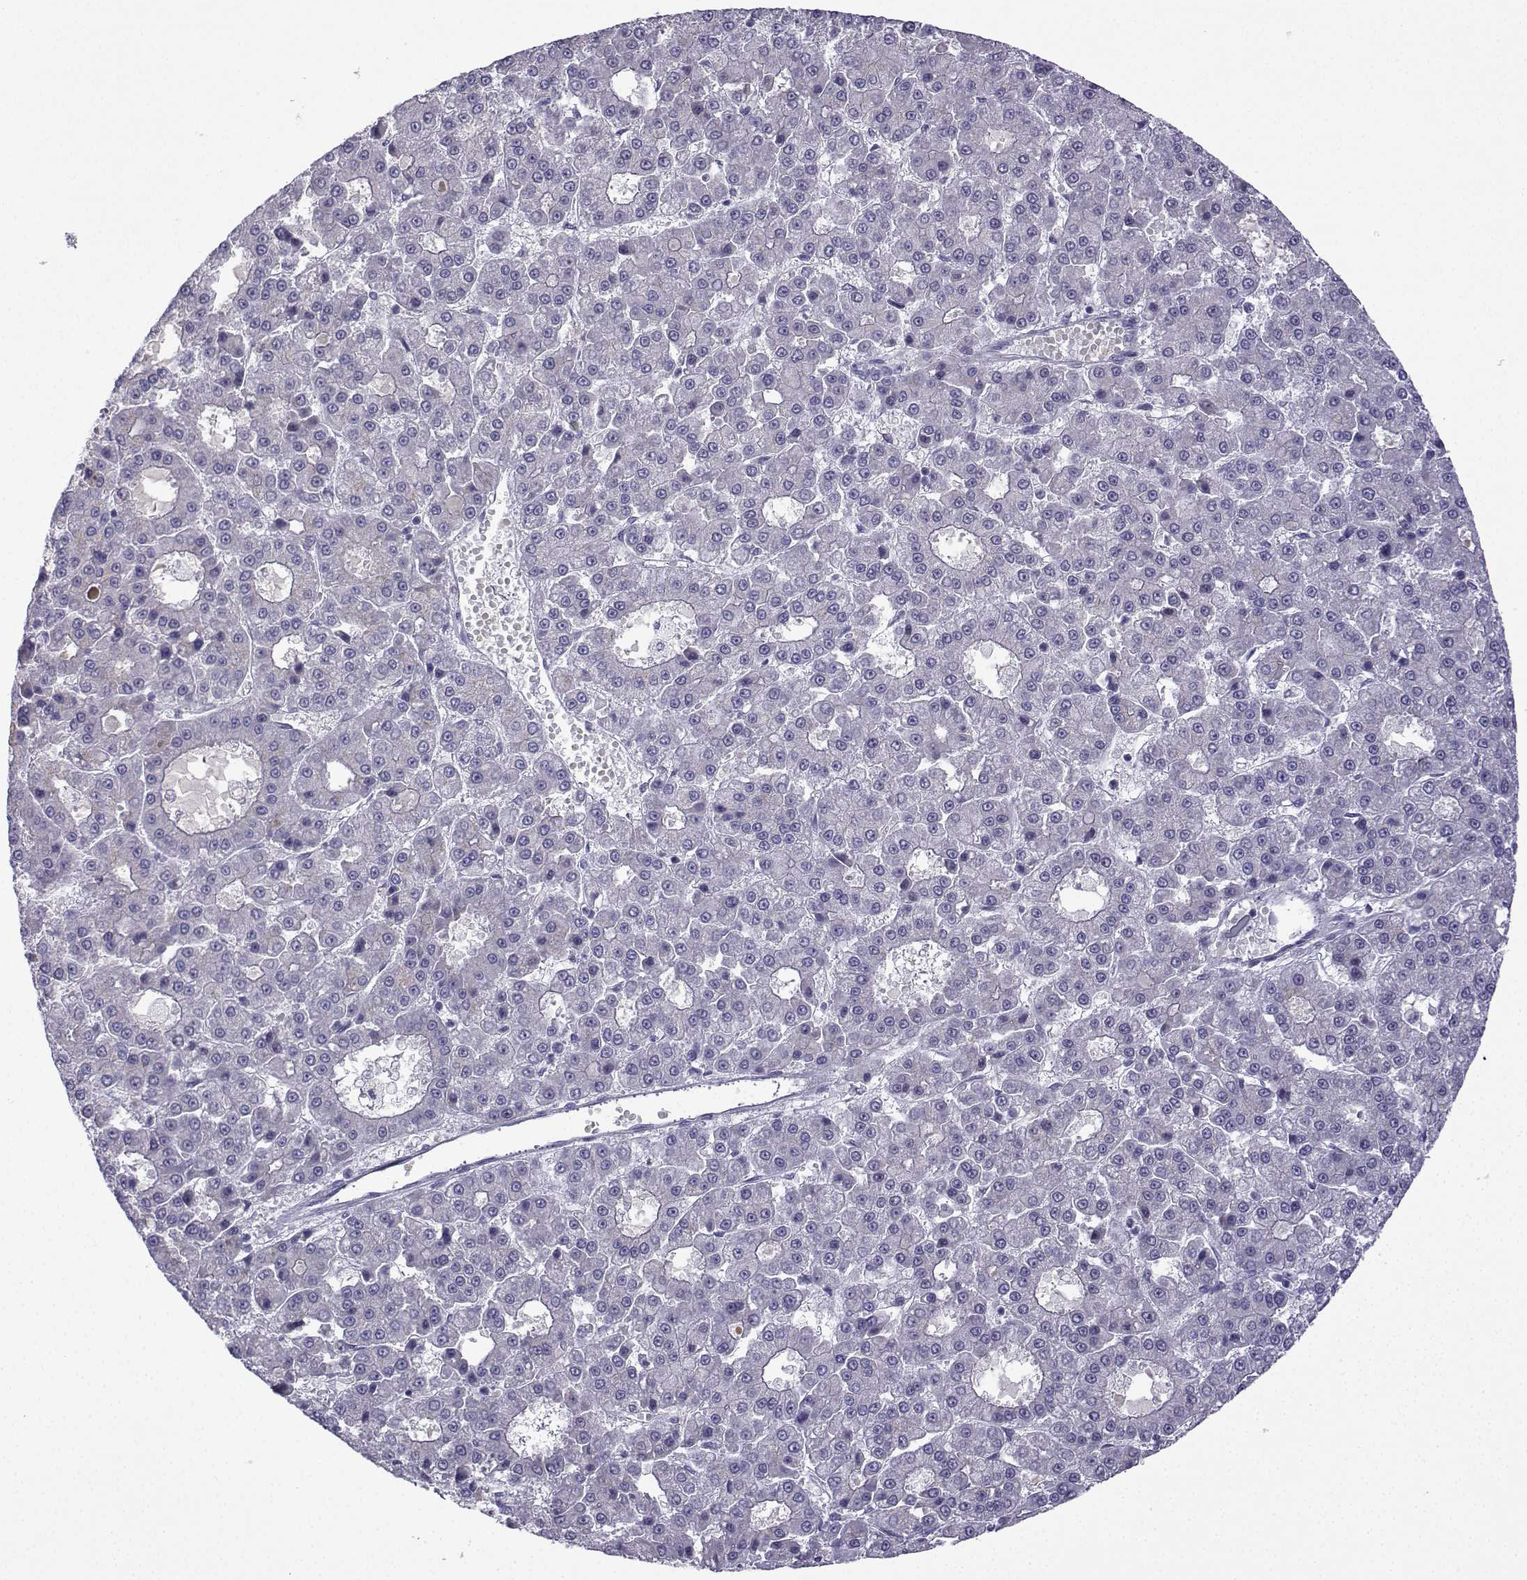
{"staining": {"intensity": "negative", "quantity": "none", "location": "none"}, "tissue": "liver cancer", "cell_type": "Tumor cells", "image_type": "cancer", "snomed": [{"axis": "morphology", "description": "Carcinoma, Hepatocellular, NOS"}, {"axis": "topography", "description": "Liver"}], "caption": "This is an immunohistochemistry (IHC) image of liver hepatocellular carcinoma. There is no staining in tumor cells.", "gene": "SPACA7", "patient": {"sex": "male", "age": 70}}